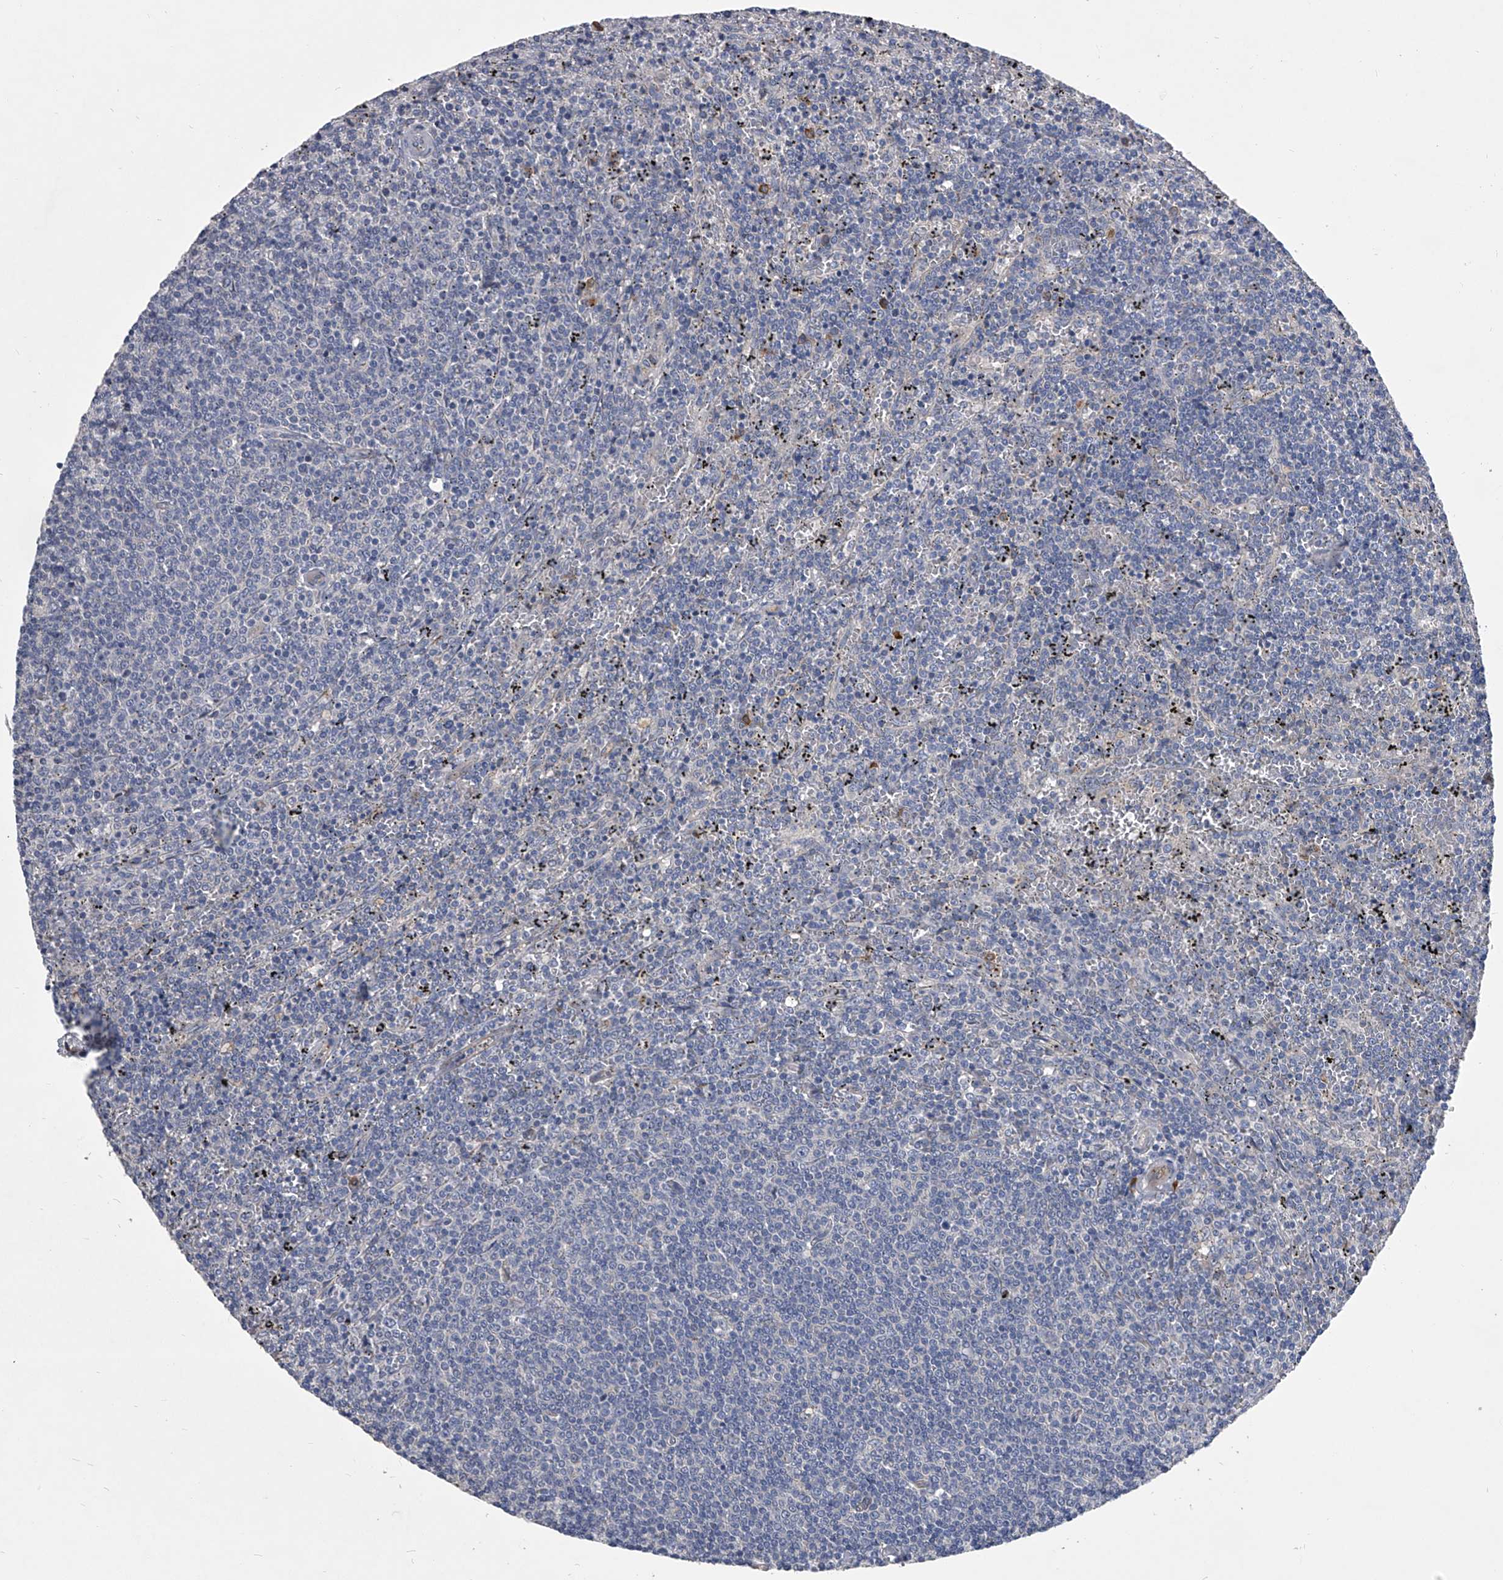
{"staining": {"intensity": "negative", "quantity": "none", "location": "none"}, "tissue": "lymphoma", "cell_type": "Tumor cells", "image_type": "cancer", "snomed": [{"axis": "morphology", "description": "Malignant lymphoma, non-Hodgkin's type, Low grade"}, {"axis": "topography", "description": "Spleen"}], "caption": "Micrograph shows no protein staining in tumor cells of lymphoma tissue. Nuclei are stained in blue.", "gene": "CCR4", "patient": {"sex": "female", "age": 50}}